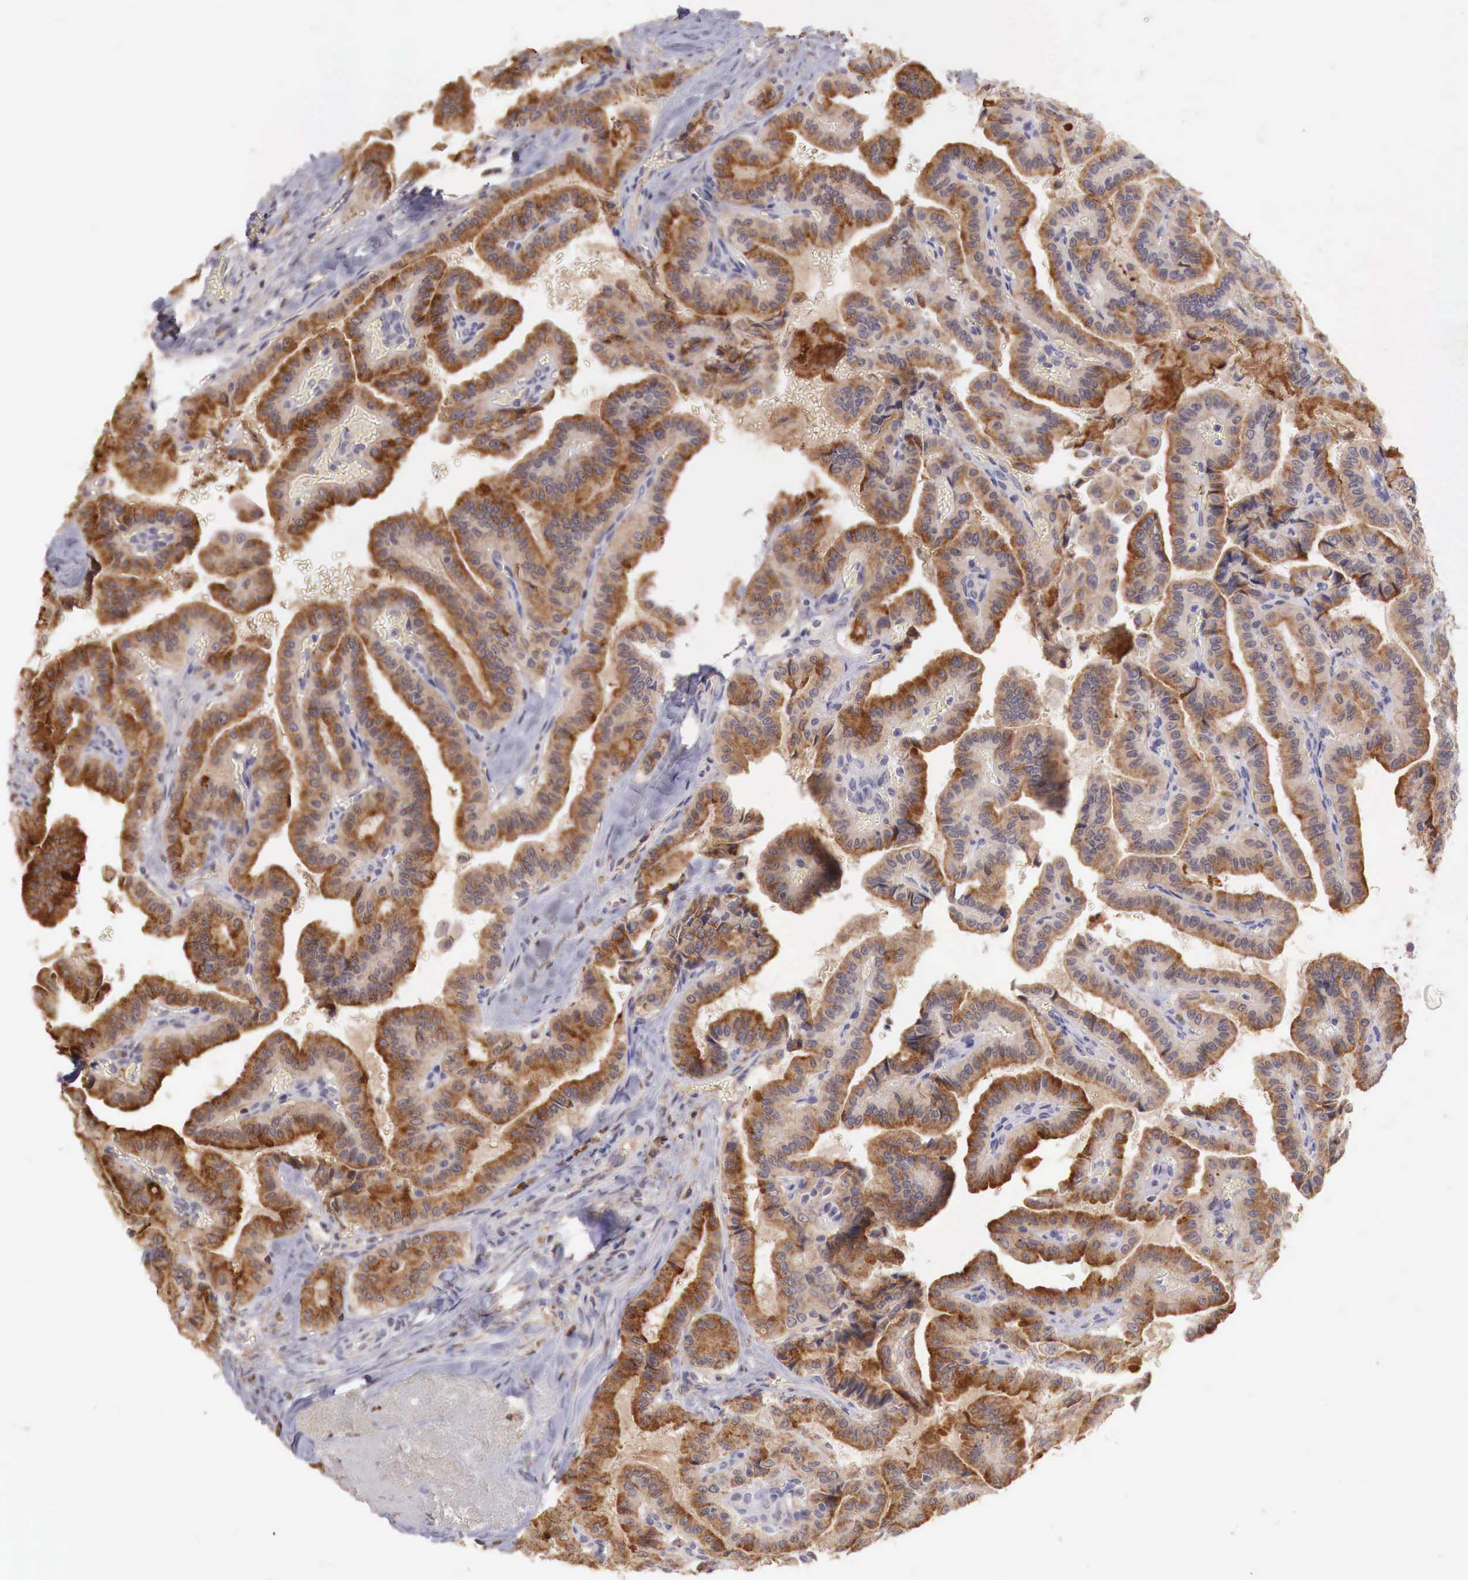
{"staining": {"intensity": "moderate", "quantity": ">75%", "location": "cytoplasmic/membranous"}, "tissue": "thyroid cancer", "cell_type": "Tumor cells", "image_type": "cancer", "snomed": [{"axis": "morphology", "description": "Papillary adenocarcinoma, NOS"}, {"axis": "topography", "description": "Thyroid gland"}], "caption": "Thyroid papillary adenocarcinoma stained with a brown dye exhibits moderate cytoplasmic/membranous positive expression in about >75% of tumor cells.", "gene": "XPNPEP2", "patient": {"sex": "male", "age": 87}}